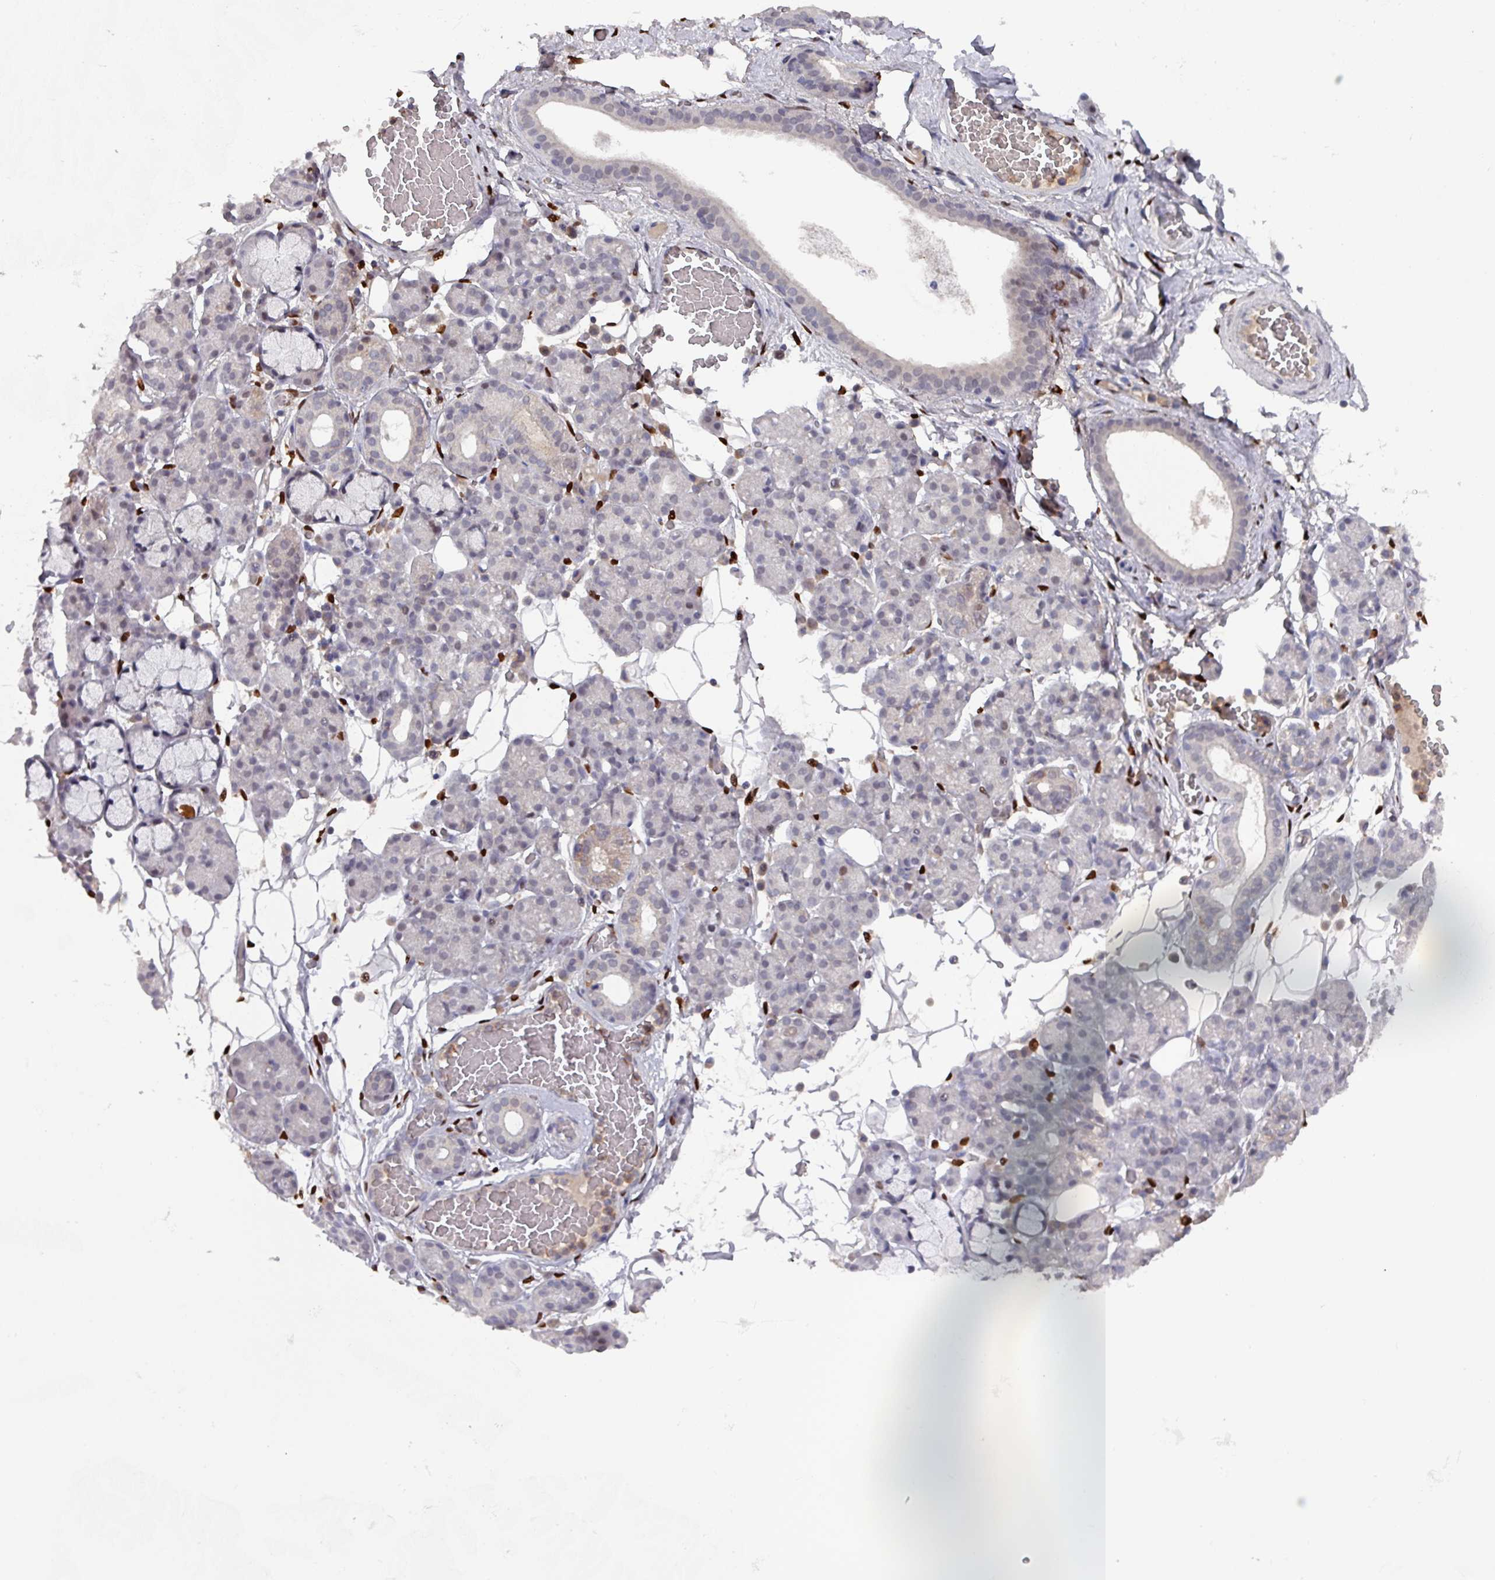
{"staining": {"intensity": "moderate", "quantity": "<25%", "location": "cytoplasmic/membranous"}, "tissue": "salivary gland", "cell_type": "Glandular cells", "image_type": "normal", "snomed": [{"axis": "morphology", "description": "Normal tissue, NOS"}, {"axis": "topography", "description": "Salivary gland"}], "caption": "Moderate cytoplasmic/membranous protein staining is present in approximately <25% of glandular cells in salivary gland. (DAB (3,3'-diaminobenzidine) = brown stain, brightfield microscopy at high magnification).", "gene": "PRRX1", "patient": {"sex": "male", "age": 63}}